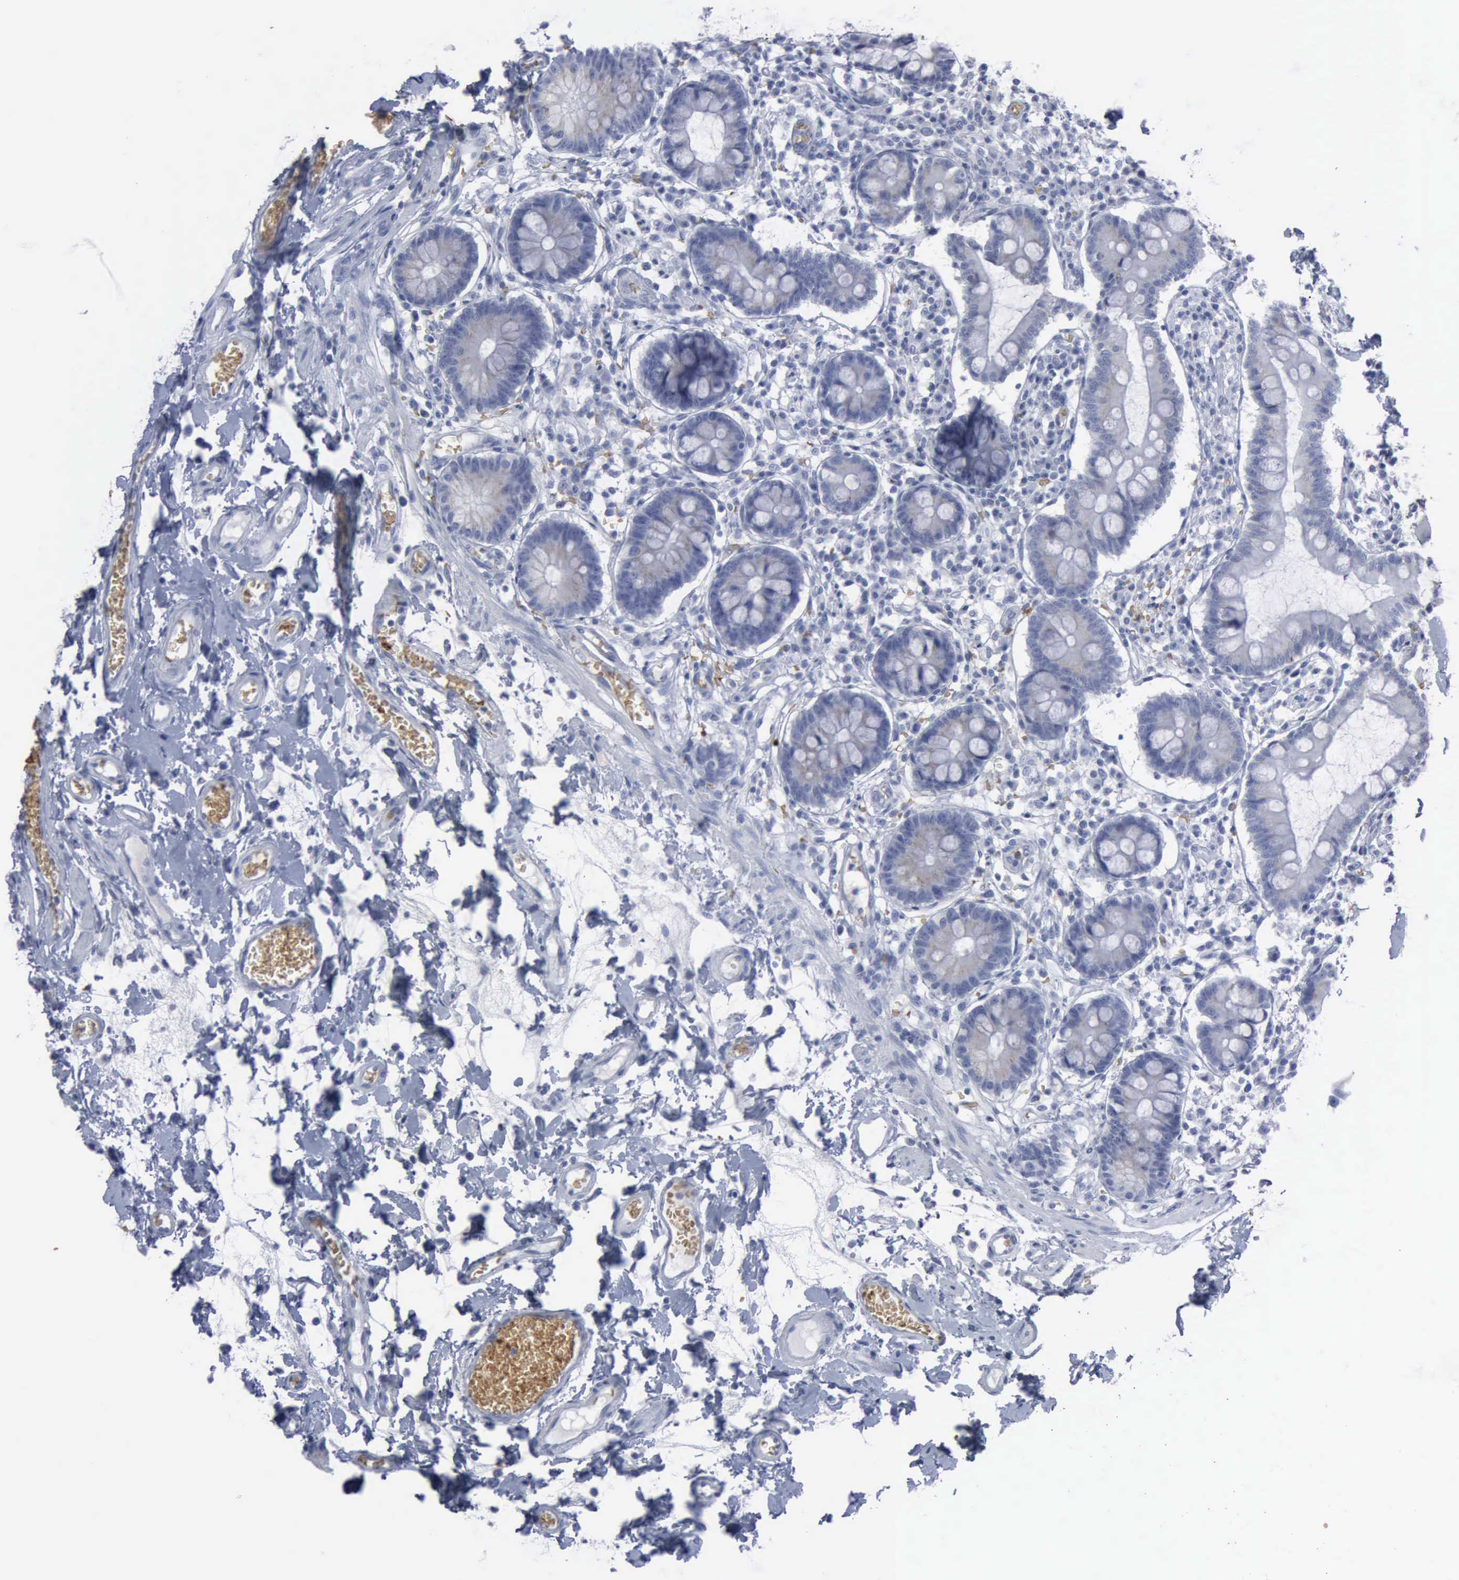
{"staining": {"intensity": "moderate", "quantity": "25%-75%", "location": "cytoplasmic/membranous"}, "tissue": "small intestine", "cell_type": "Glandular cells", "image_type": "normal", "snomed": [{"axis": "morphology", "description": "Normal tissue, NOS"}, {"axis": "topography", "description": "Small intestine"}], "caption": "Protein analysis of unremarkable small intestine shows moderate cytoplasmic/membranous expression in approximately 25%-75% of glandular cells.", "gene": "TGFB1", "patient": {"sex": "female", "age": 61}}